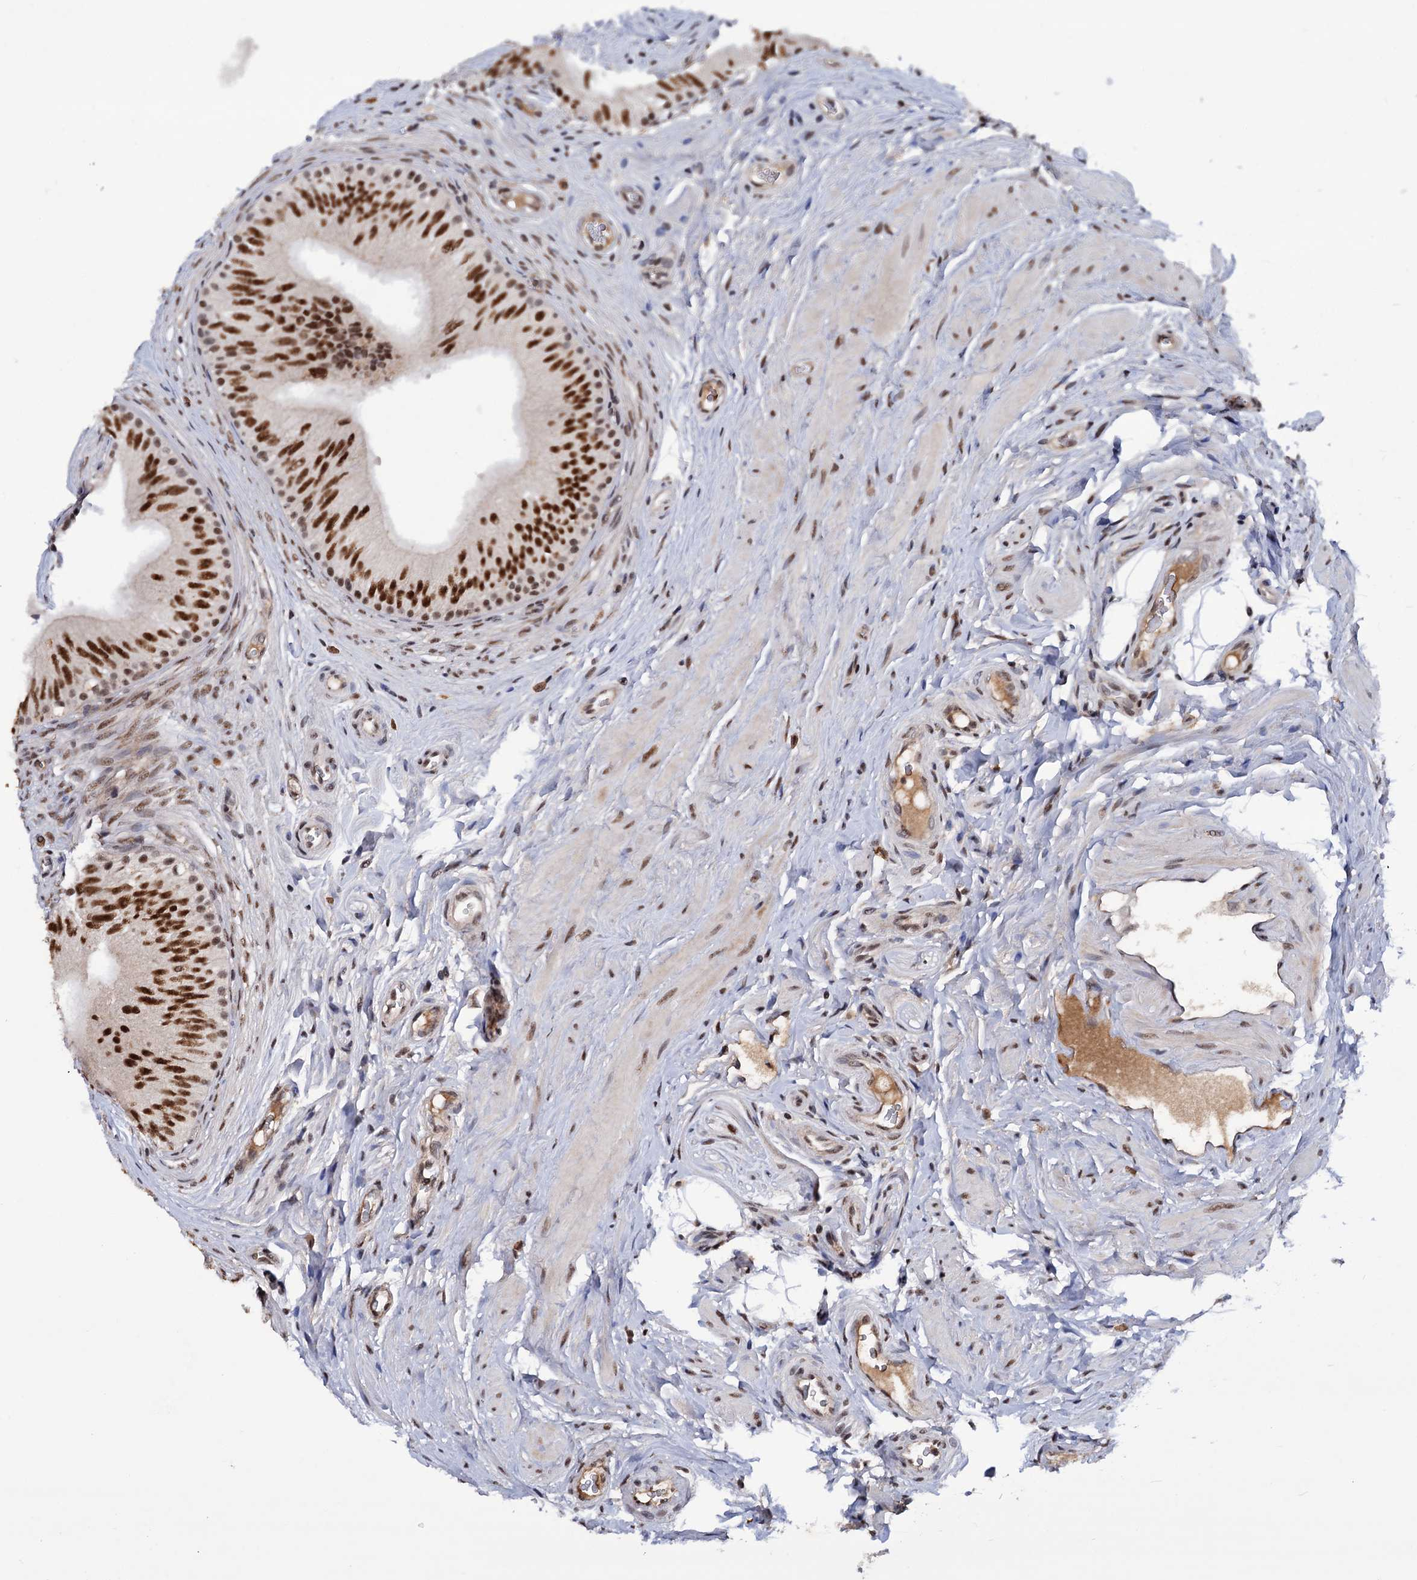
{"staining": {"intensity": "strong", "quantity": ">75%", "location": "nuclear"}, "tissue": "epididymis", "cell_type": "Glandular cells", "image_type": "normal", "snomed": [{"axis": "morphology", "description": "Normal tissue, NOS"}, {"axis": "topography", "description": "Epididymis"}], "caption": "Immunohistochemical staining of benign epididymis shows strong nuclear protein positivity in about >75% of glandular cells.", "gene": "TBC1D12", "patient": {"sex": "male", "age": 46}}